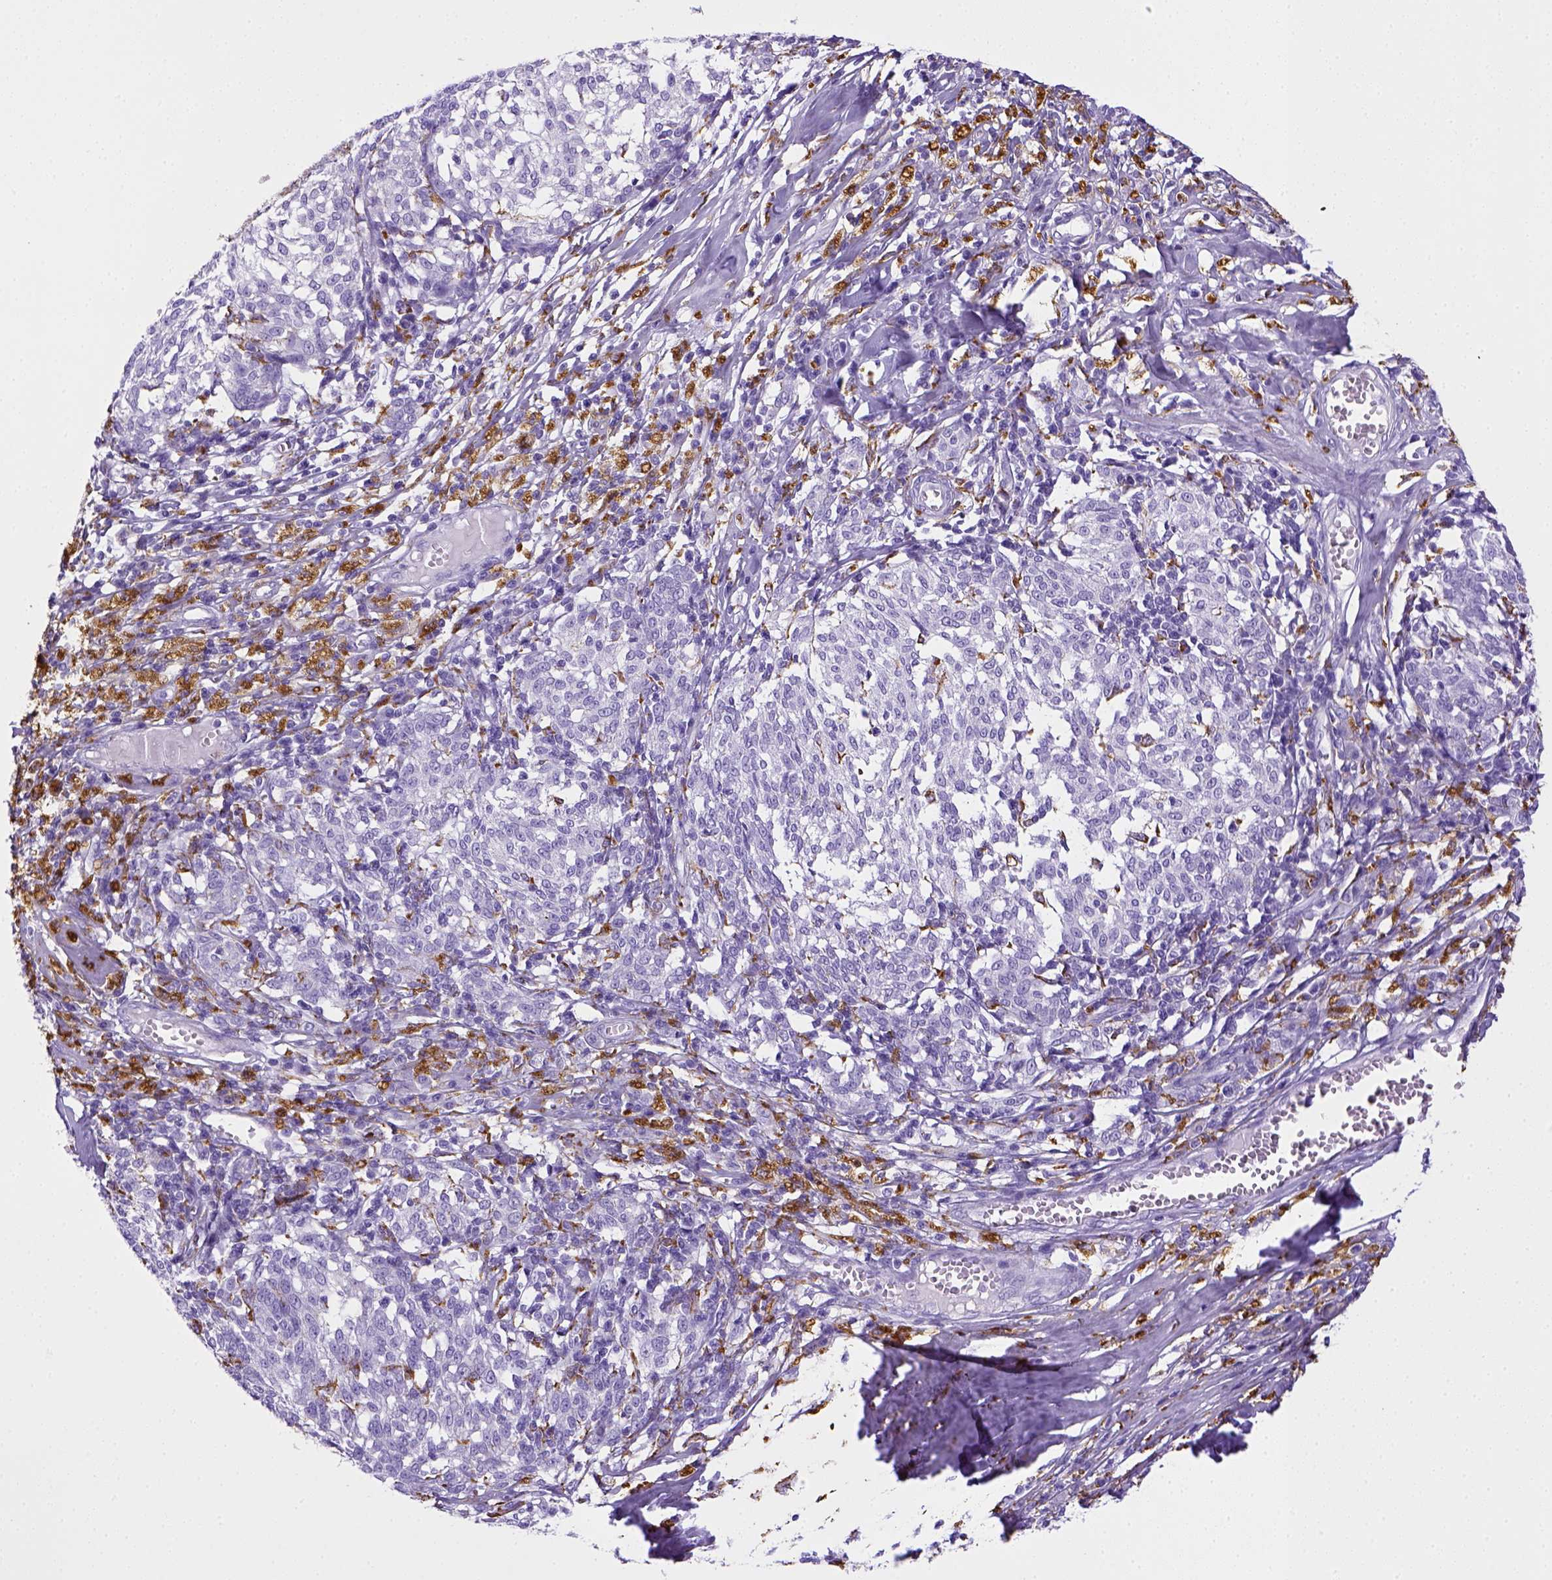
{"staining": {"intensity": "negative", "quantity": "none", "location": "none"}, "tissue": "melanoma", "cell_type": "Tumor cells", "image_type": "cancer", "snomed": [{"axis": "morphology", "description": "Malignant melanoma, NOS"}, {"axis": "topography", "description": "Skin"}], "caption": "High magnification brightfield microscopy of malignant melanoma stained with DAB (brown) and counterstained with hematoxylin (blue): tumor cells show no significant positivity.", "gene": "CD68", "patient": {"sex": "female", "age": 72}}